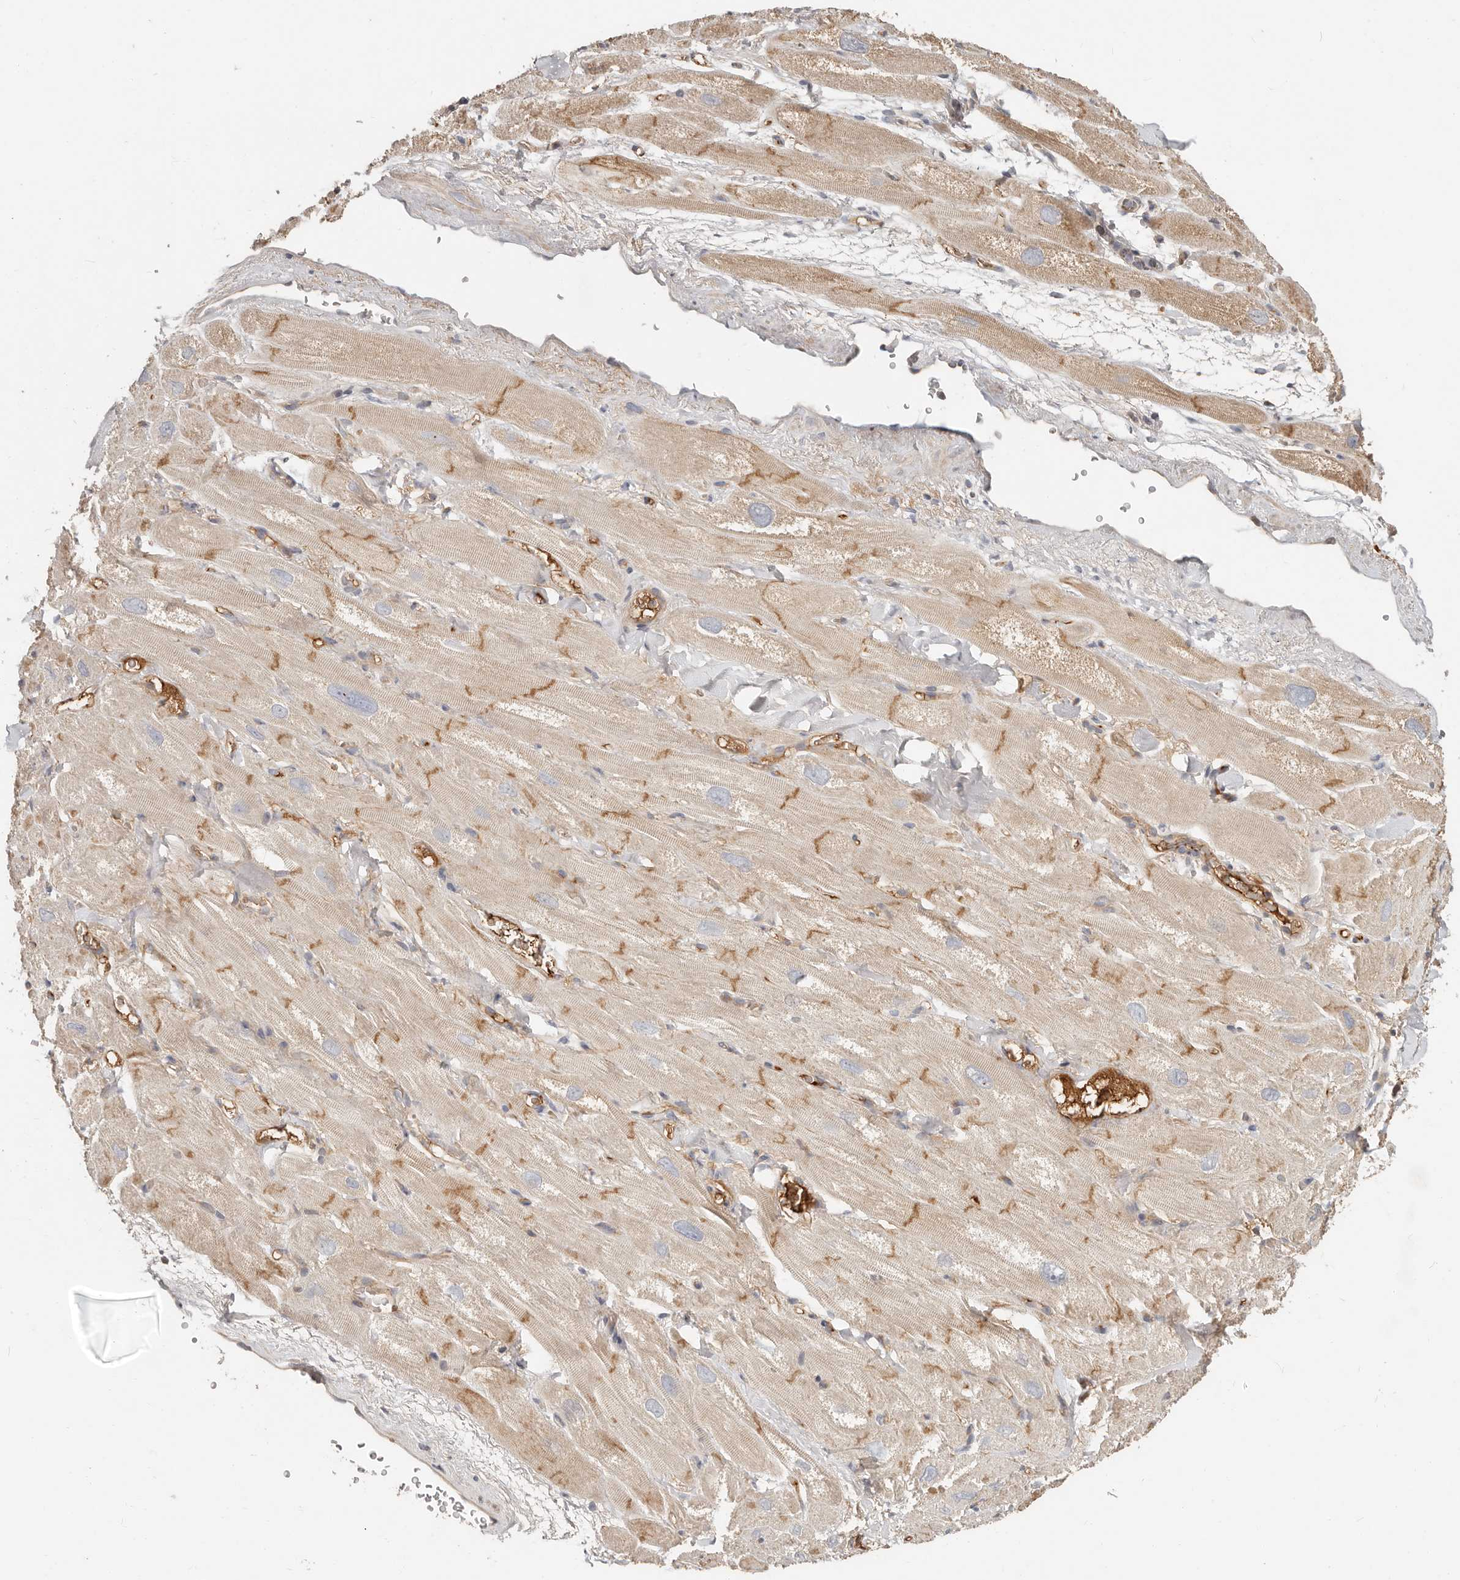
{"staining": {"intensity": "weak", "quantity": ">75%", "location": "cytoplasmic/membranous"}, "tissue": "heart muscle", "cell_type": "Cardiomyocytes", "image_type": "normal", "snomed": [{"axis": "morphology", "description": "Normal tissue, NOS"}, {"axis": "topography", "description": "Heart"}], "caption": "High-power microscopy captured an immunohistochemistry (IHC) image of unremarkable heart muscle, revealing weak cytoplasmic/membranous expression in approximately >75% of cardiomyocytes. The protein is shown in brown color, while the nuclei are stained blue.", "gene": "MTFR2", "patient": {"sex": "male", "age": 49}}